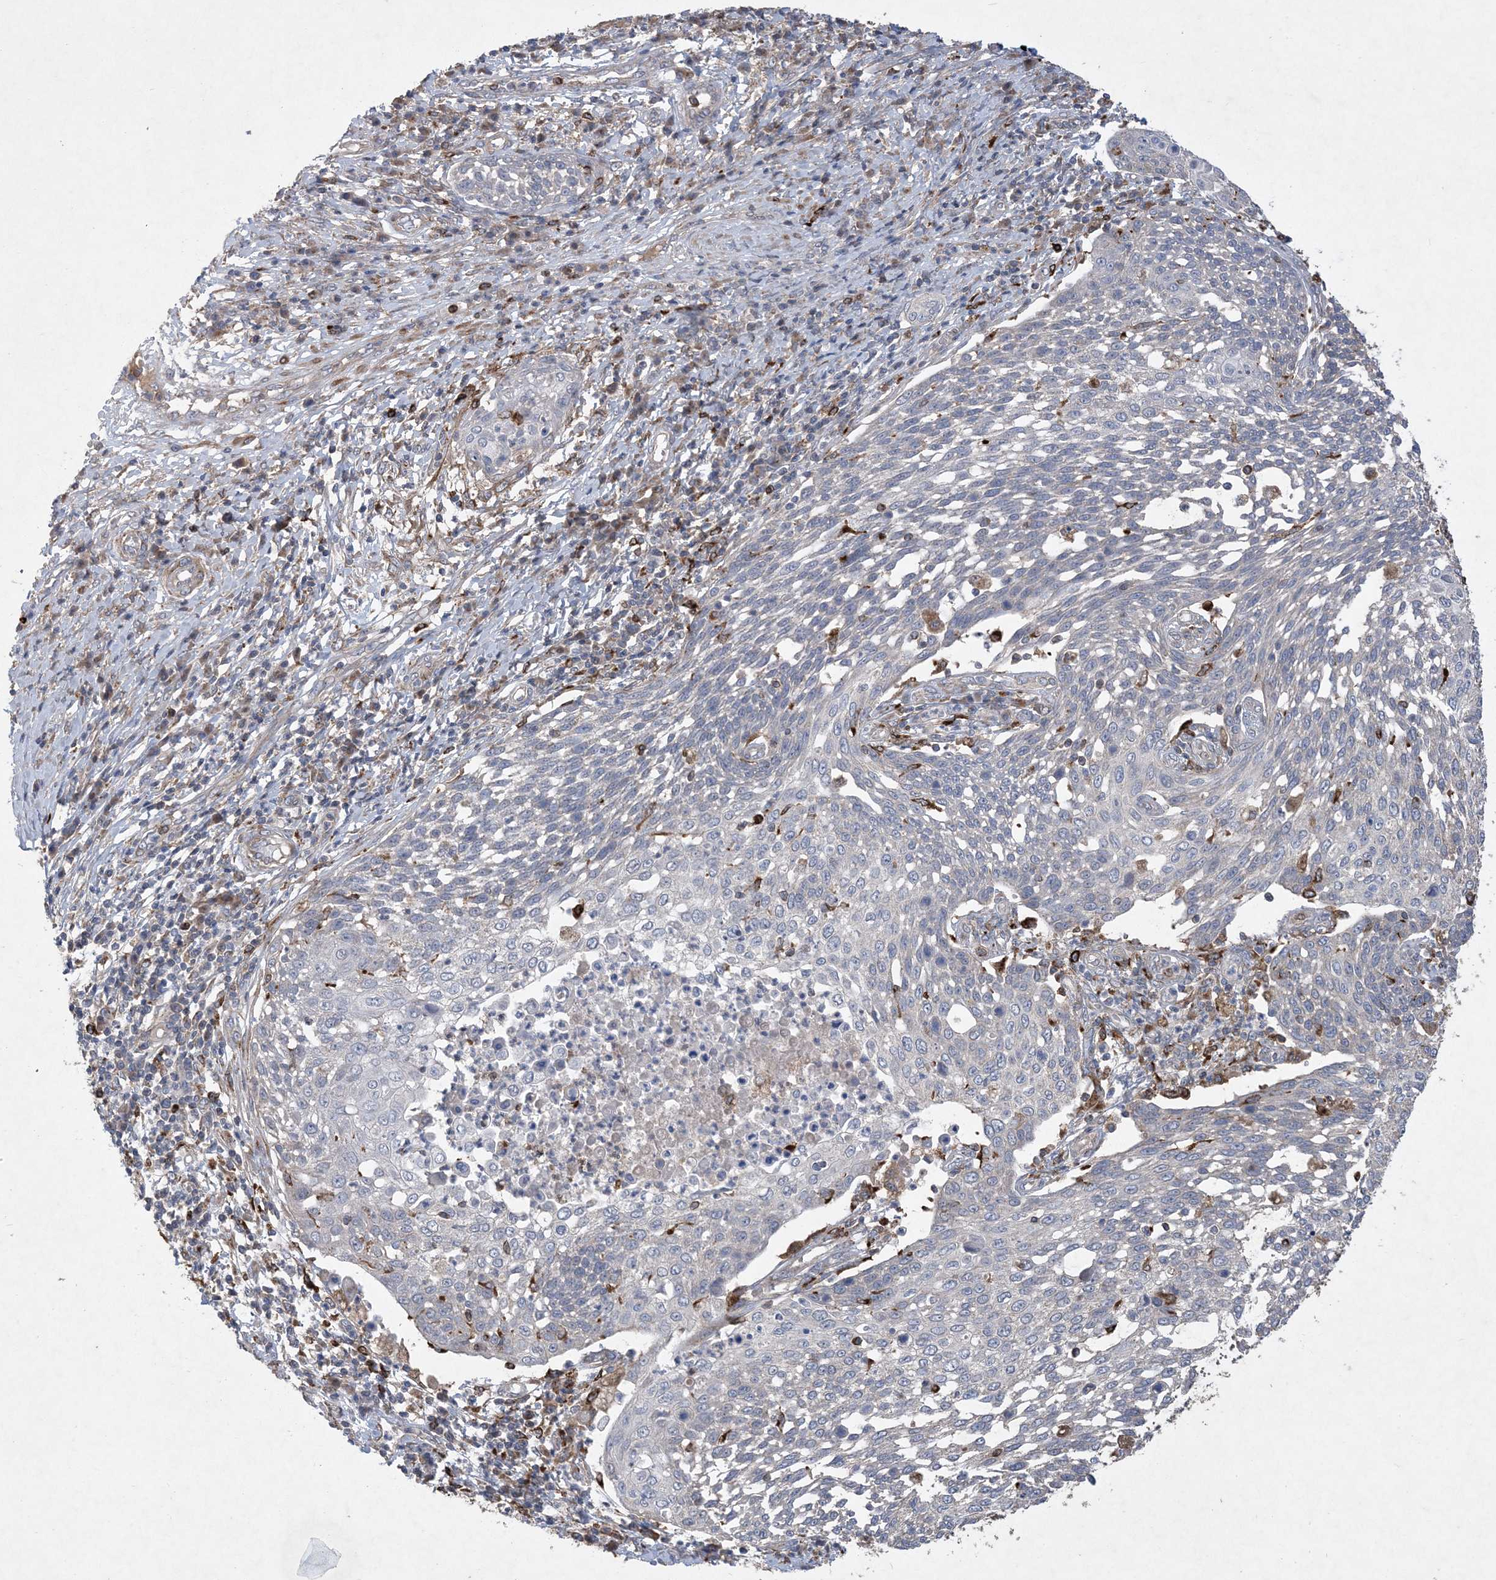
{"staining": {"intensity": "negative", "quantity": "none", "location": "none"}, "tissue": "cervical cancer", "cell_type": "Tumor cells", "image_type": "cancer", "snomed": [{"axis": "morphology", "description": "Squamous cell carcinoma, NOS"}, {"axis": "topography", "description": "Cervix"}], "caption": "A high-resolution micrograph shows IHC staining of cervical cancer (squamous cell carcinoma), which displays no significant expression in tumor cells. Brightfield microscopy of immunohistochemistry stained with DAB (brown) and hematoxylin (blue), captured at high magnification.", "gene": "MASP2", "patient": {"sex": "female", "age": 34}}